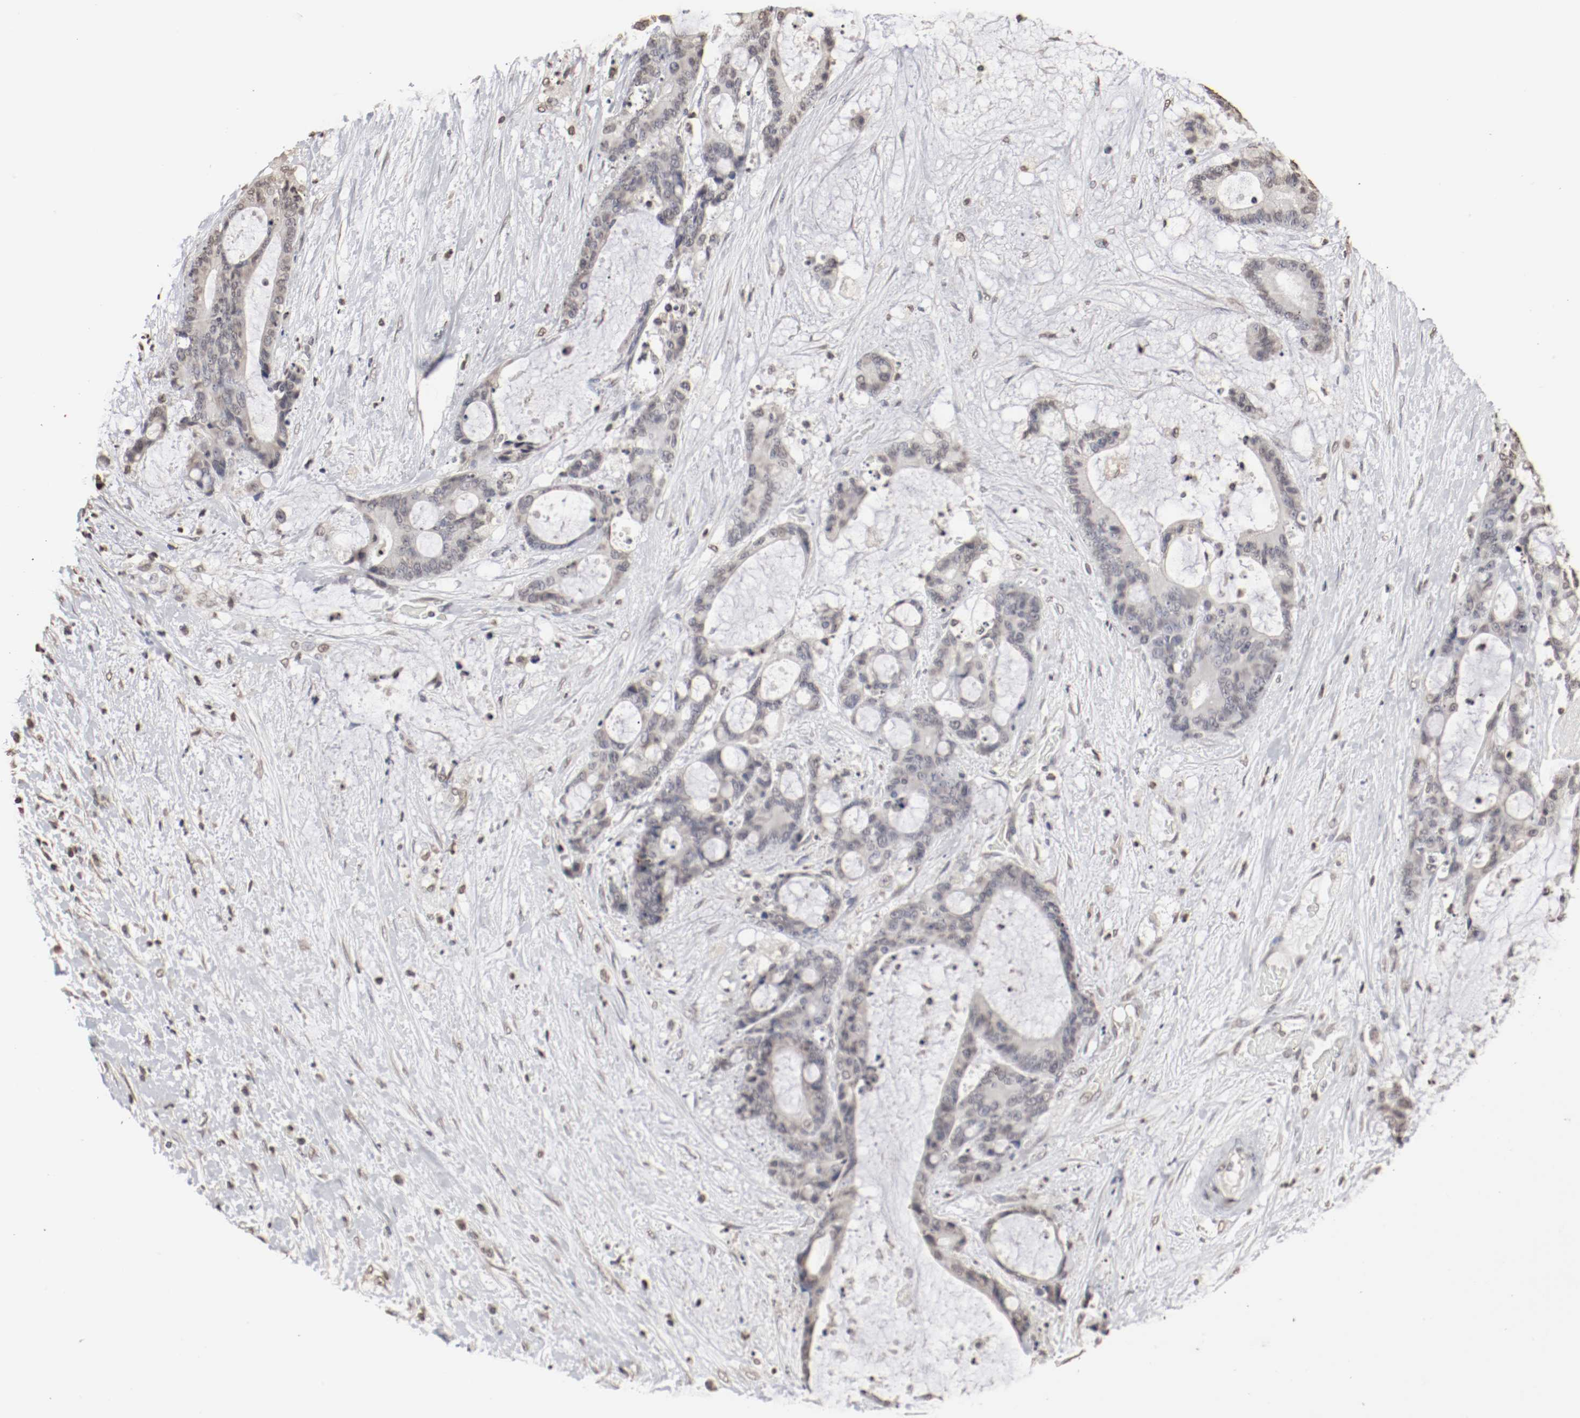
{"staining": {"intensity": "negative", "quantity": "none", "location": "none"}, "tissue": "liver cancer", "cell_type": "Tumor cells", "image_type": "cancer", "snomed": [{"axis": "morphology", "description": "Cholangiocarcinoma"}, {"axis": "topography", "description": "Liver"}], "caption": "Immunohistochemistry (IHC) photomicrograph of neoplastic tissue: liver cholangiocarcinoma stained with DAB demonstrates no significant protein staining in tumor cells. (Stains: DAB IHC with hematoxylin counter stain, Microscopy: brightfield microscopy at high magnification).", "gene": "WASL", "patient": {"sex": "female", "age": 73}}